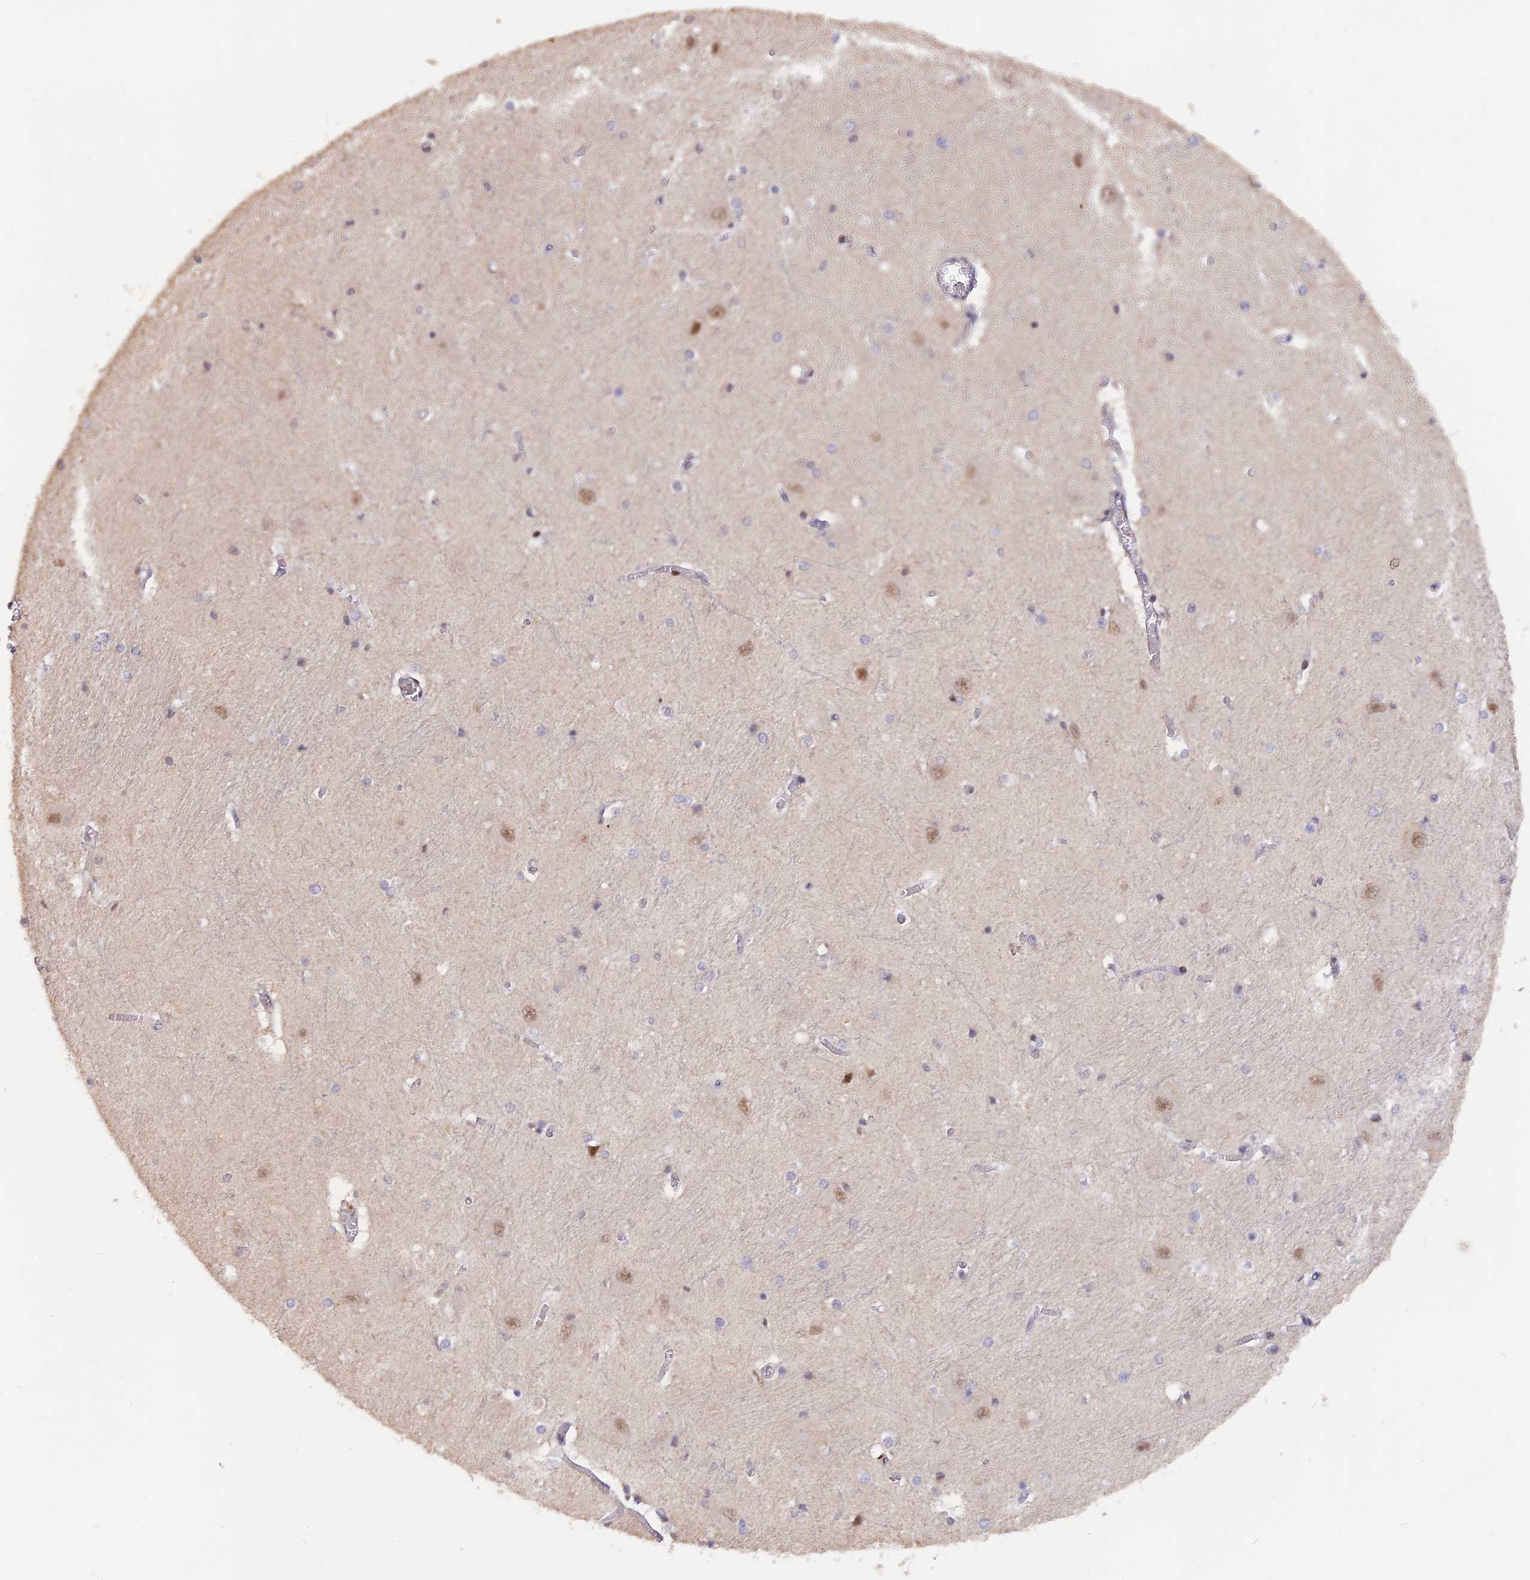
{"staining": {"intensity": "negative", "quantity": "none", "location": "none"}, "tissue": "caudate", "cell_type": "Glial cells", "image_type": "normal", "snomed": [{"axis": "morphology", "description": "Normal tissue, NOS"}, {"axis": "topography", "description": "Lateral ventricle wall"}], "caption": "Glial cells show no significant protein positivity in normal caudate.", "gene": "POLR2C", "patient": {"sex": "male", "age": 37}}